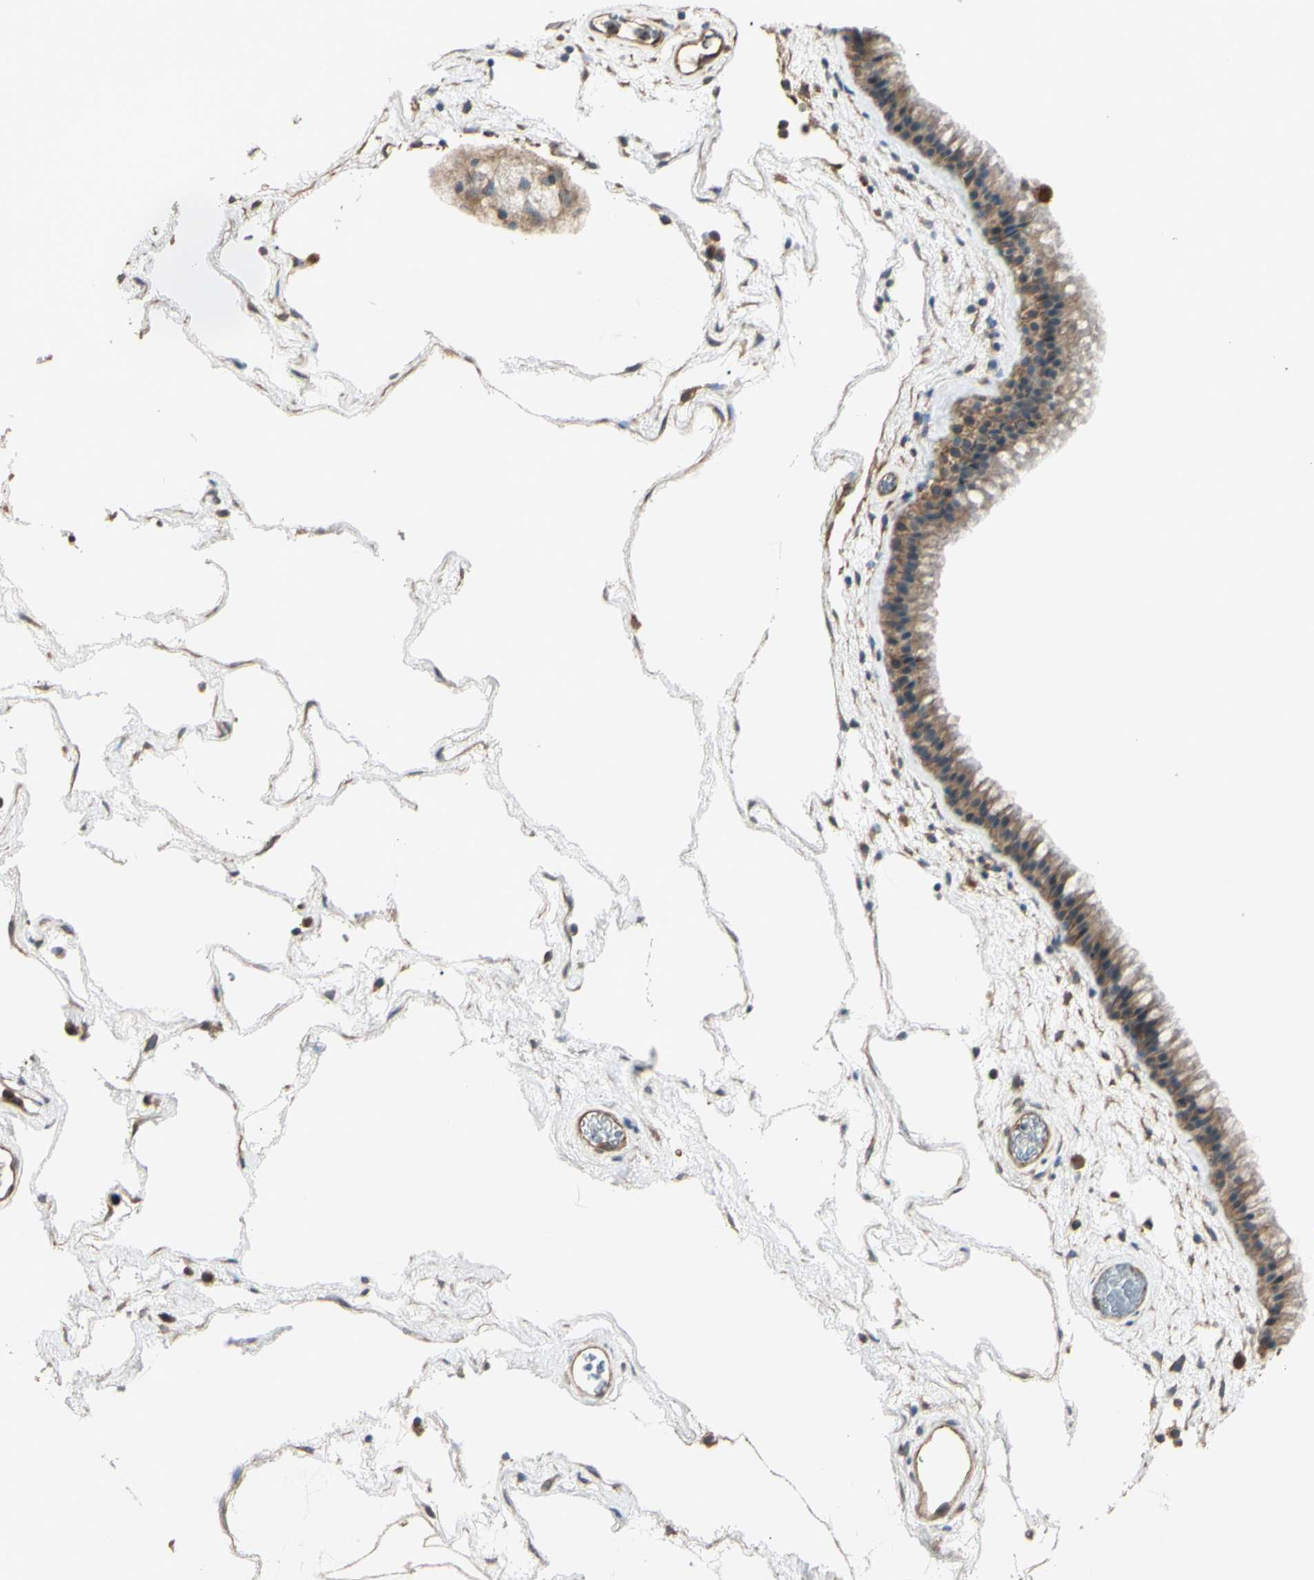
{"staining": {"intensity": "strong", "quantity": ">75%", "location": "cytoplasmic/membranous"}, "tissue": "nasopharynx", "cell_type": "Respiratory epithelial cells", "image_type": "normal", "snomed": [{"axis": "morphology", "description": "Normal tissue, NOS"}, {"axis": "morphology", "description": "Inflammation, NOS"}, {"axis": "topography", "description": "Nasopharynx"}], "caption": "Protein staining of unremarkable nasopharynx reveals strong cytoplasmic/membranous positivity in about >75% of respiratory epithelial cells. (Stains: DAB (3,3'-diaminobenzidine) in brown, nuclei in blue, Microscopy: brightfield microscopy at high magnification).", "gene": "PTPN12", "patient": {"sex": "male", "age": 48}}